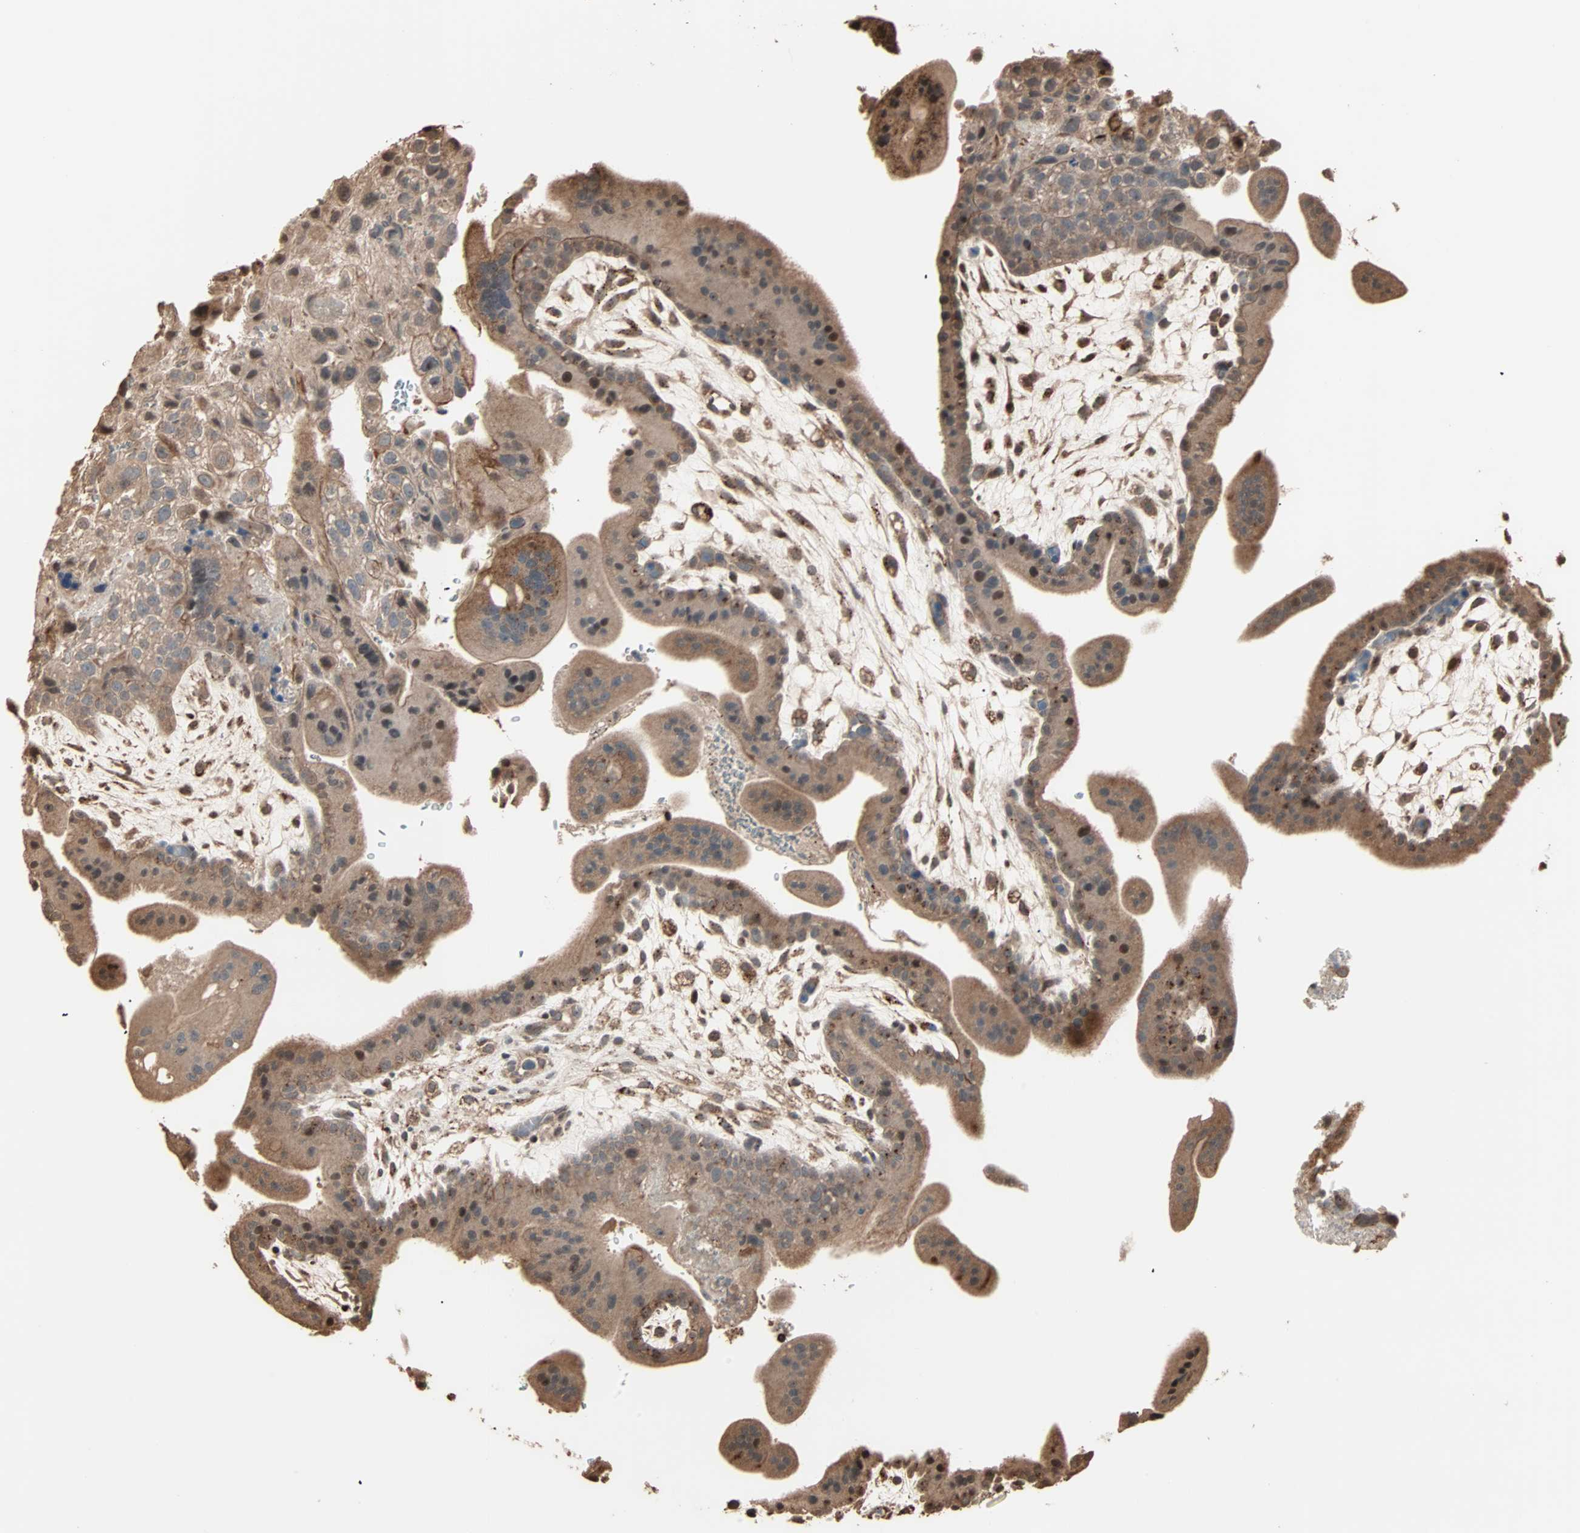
{"staining": {"intensity": "weak", "quantity": ">75%", "location": "cytoplasmic/membranous"}, "tissue": "placenta", "cell_type": "Decidual cells", "image_type": "normal", "snomed": [{"axis": "morphology", "description": "Normal tissue, NOS"}, {"axis": "topography", "description": "Placenta"}], "caption": "Protein expression by immunohistochemistry (IHC) shows weak cytoplasmic/membranous expression in approximately >75% of decidual cells in normal placenta.", "gene": "CALCRL", "patient": {"sex": "female", "age": 35}}